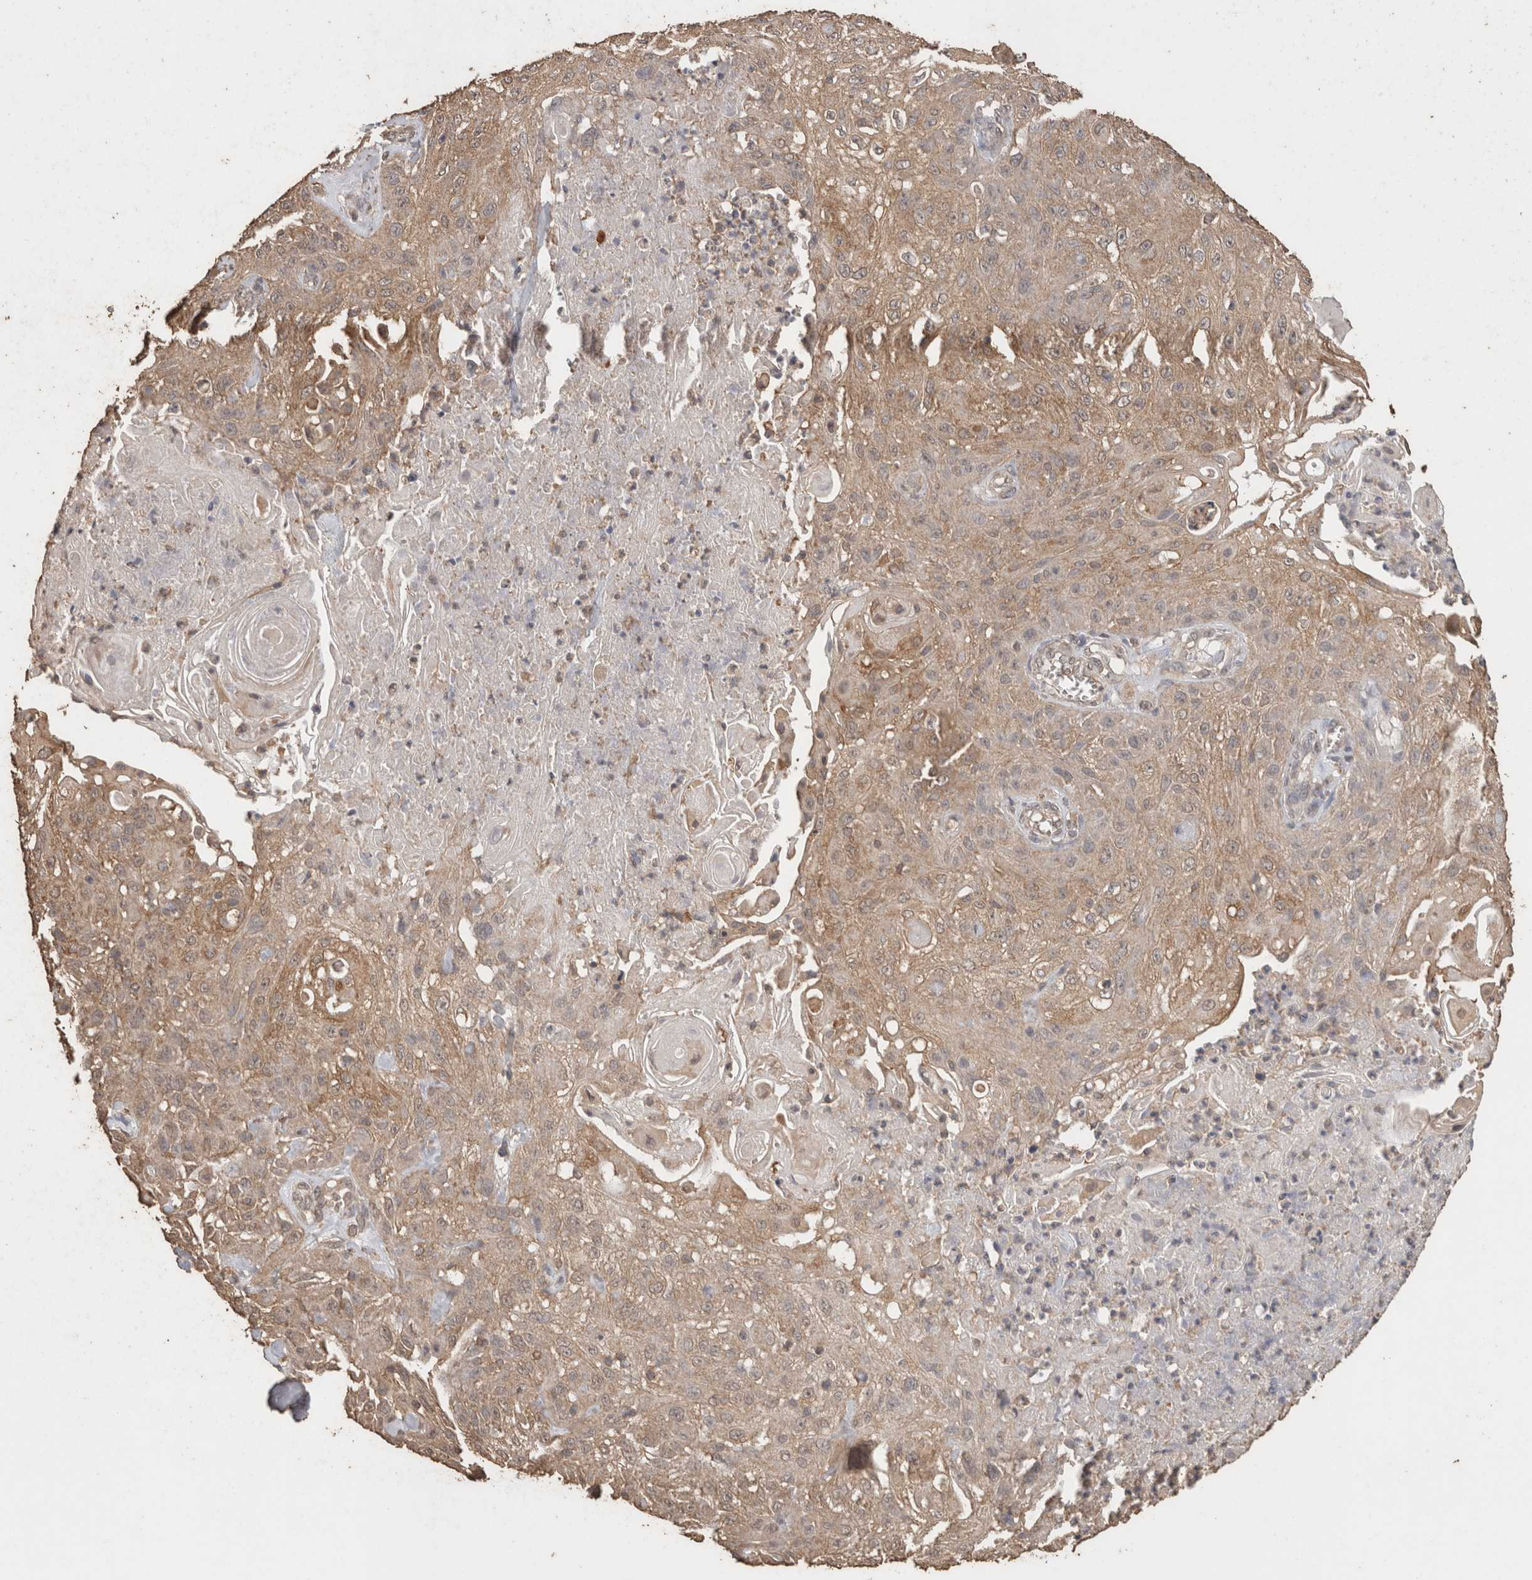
{"staining": {"intensity": "weak", "quantity": ">75%", "location": "cytoplasmic/membranous"}, "tissue": "skin cancer", "cell_type": "Tumor cells", "image_type": "cancer", "snomed": [{"axis": "morphology", "description": "Squamous cell carcinoma, NOS"}, {"axis": "topography", "description": "Skin"}], "caption": "Brown immunohistochemical staining in skin squamous cell carcinoma exhibits weak cytoplasmic/membranous expression in approximately >75% of tumor cells.", "gene": "CX3CL1", "patient": {"sex": "male", "age": 75}}